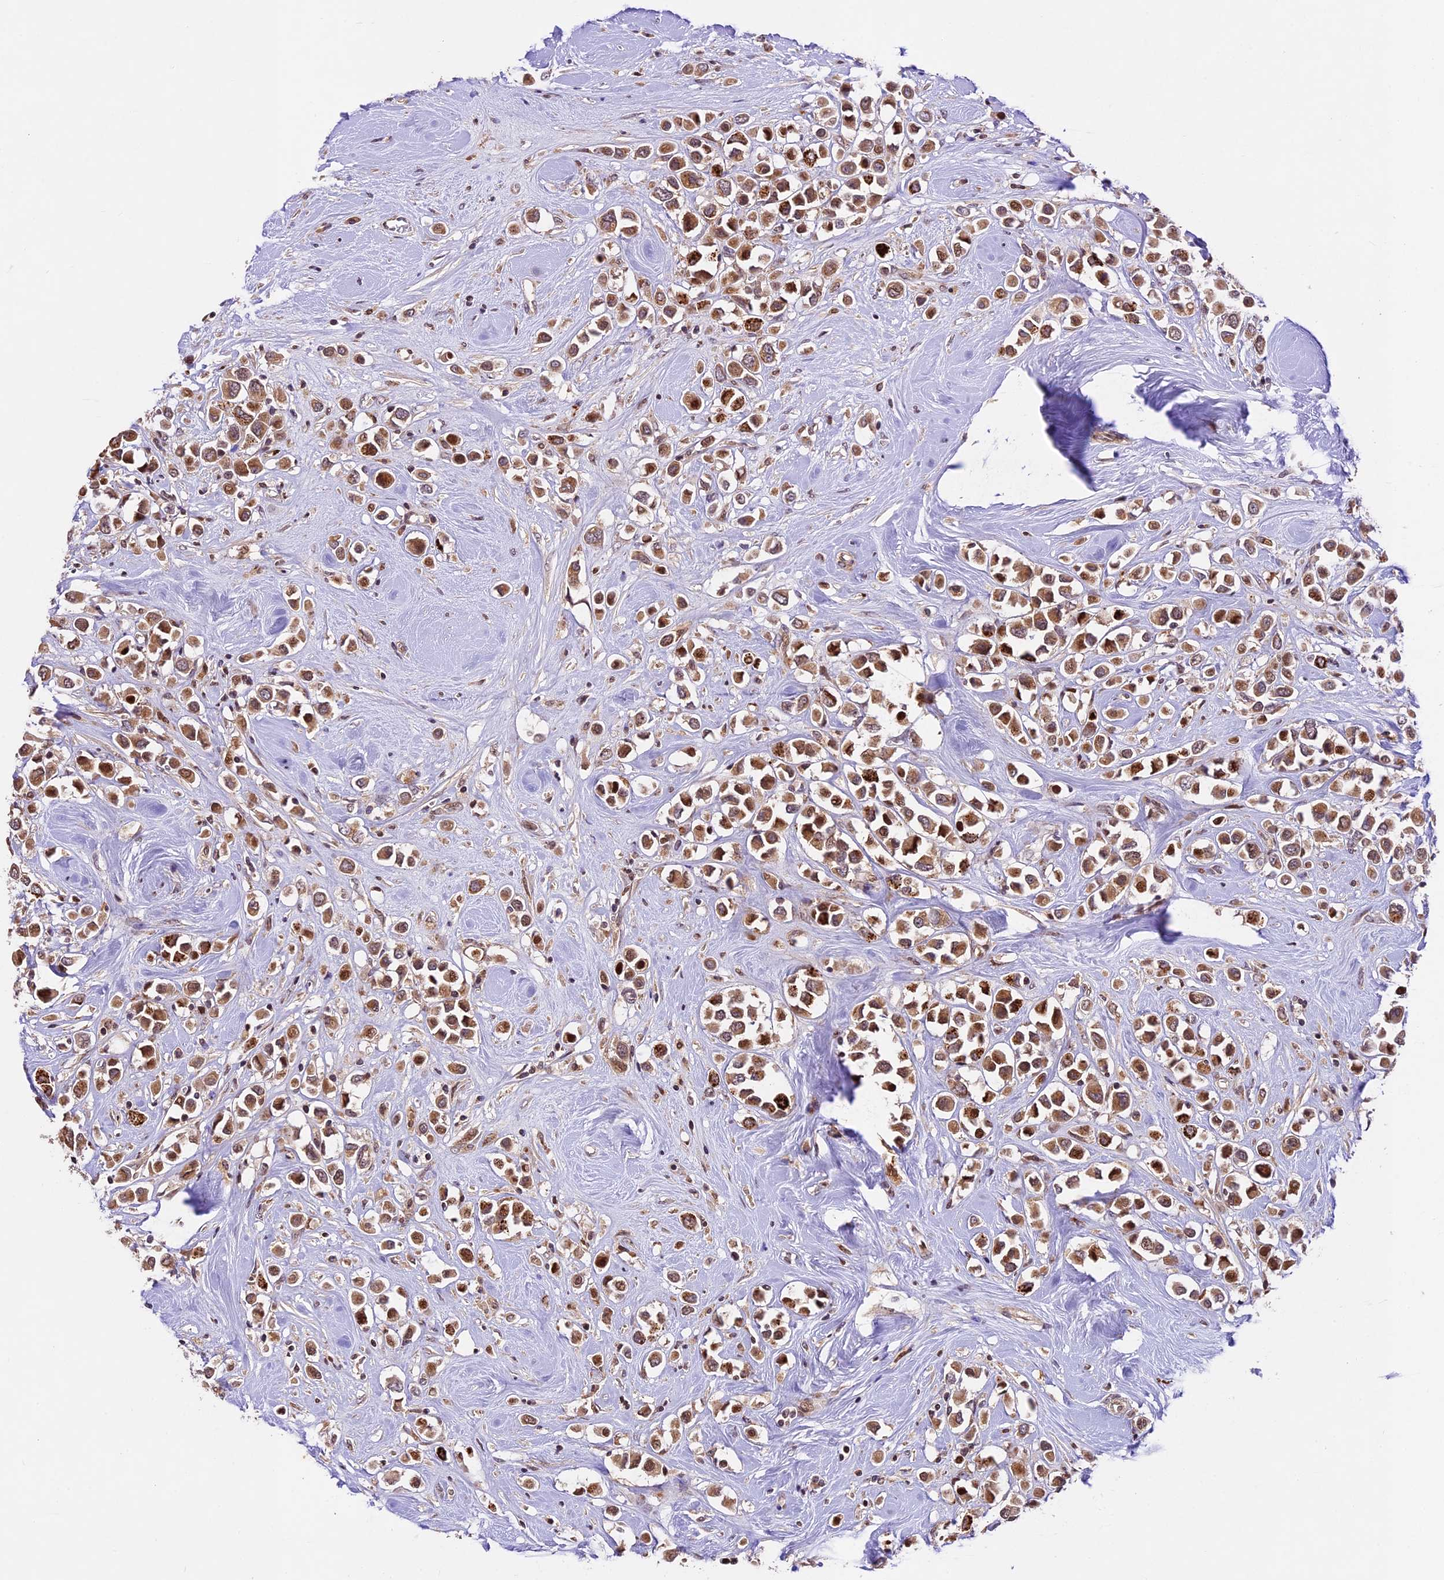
{"staining": {"intensity": "moderate", "quantity": ">75%", "location": "cytoplasmic/membranous,nuclear"}, "tissue": "breast cancer", "cell_type": "Tumor cells", "image_type": "cancer", "snomed": [{"axis": "morphology", "description": "Duct carcinoma"}, {"axis": "topography", "description": "Breast"}], "caption": "A histopathology image showing moderate cytoplasmic/membranous and nuclear positivity in approximately >75% of tumor cells in breast cancer, as visualized by brown immunohistochemical staining.", "gene": "CCSER1", "patient": {"sex": "female", "age": 61}}